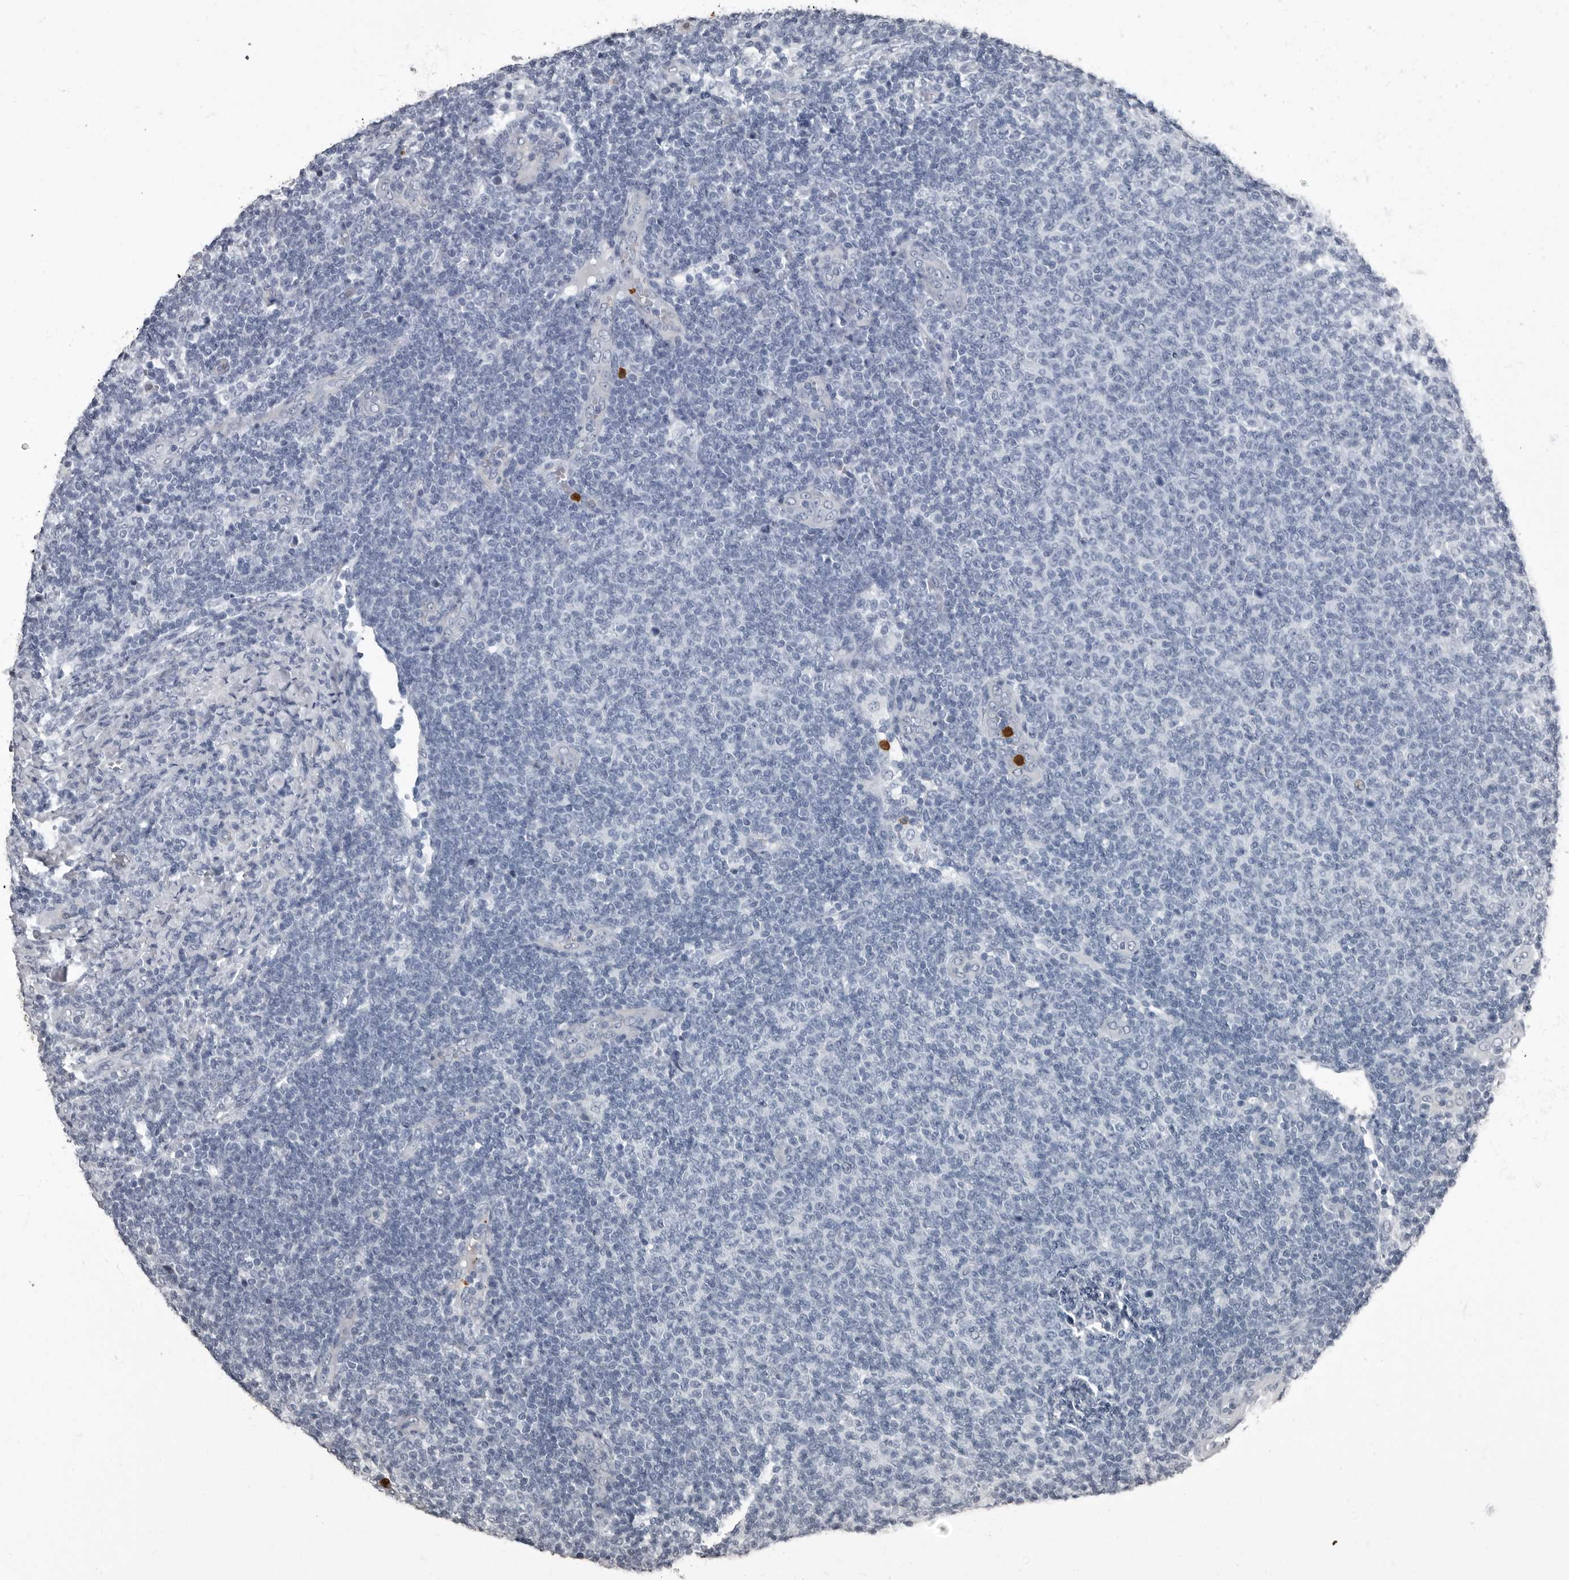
{"staining": {"intensity": "negative", "quantity": "none", "location": "none"}, "tissue": "lymphoma", "cell_type": "Tumor cells", "image_type": "cancer", "snomed": [{"axis": "morphology", "description": "Malignant lymphoma, non-Hodgkin's type, Low grade"}, {"axis": "topography", "description": "Lymph node"}], "caption": "DAB (3,3'-diaminobenzidine) immunohistochemical staining of lymphoma exhibits no significant positivity in tumor cells. Brightfield microscopy of immunohistochemistry (IHC) stained with DAB (3,3'-diaminobenzidine) (brown) and hematoxylin (blue), captured at high magnification.", "gene": "TPD52L1", "patient": {"sex": "male", "age": 66}}